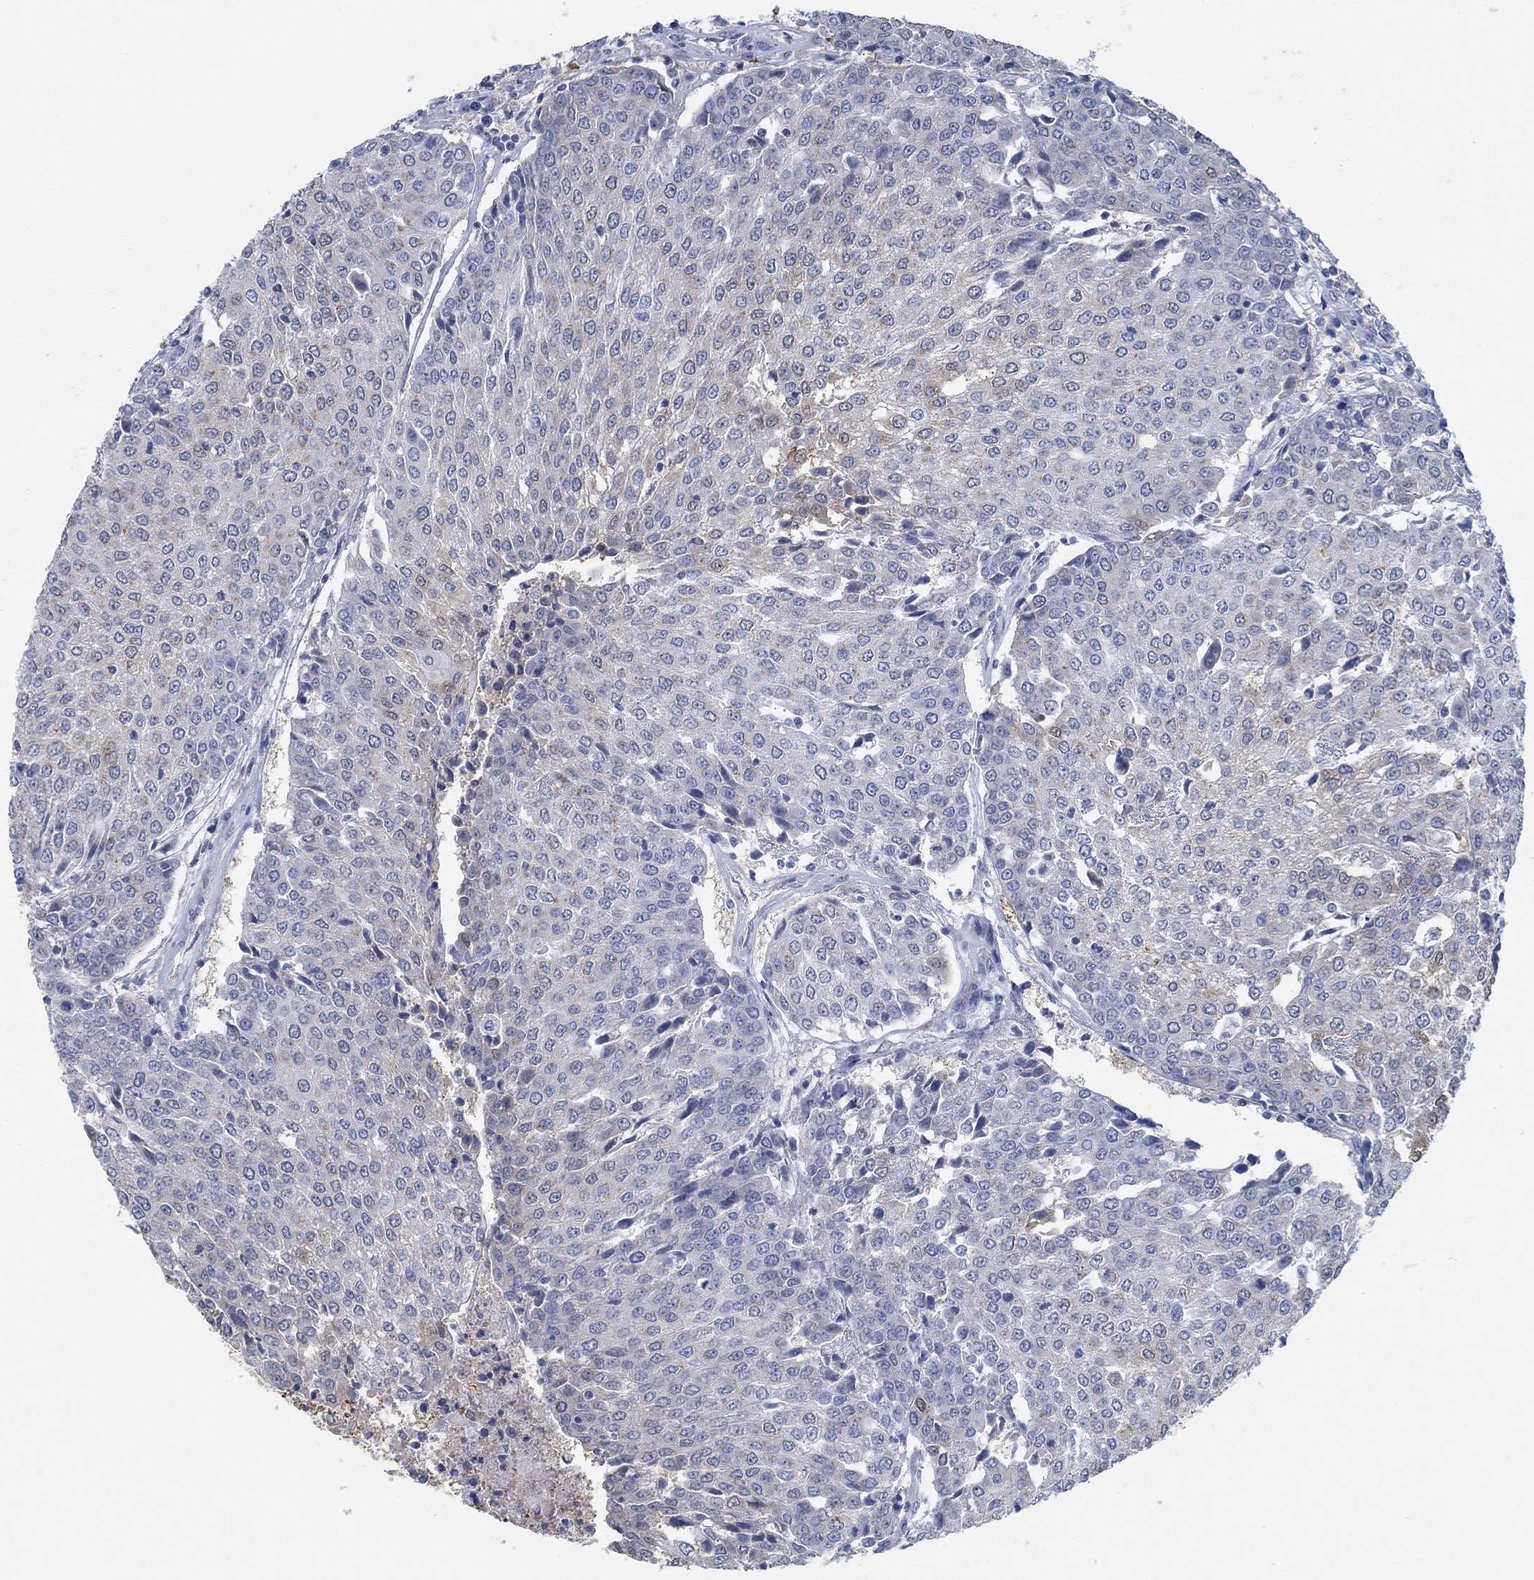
{"staining": {"intensity": "moderate", "quantity": "<25%", "location": "nuclear"}, "tissue": "urothelial cancer", "cell_type": "Tumor cells", "image_type": "cancer", "snomed": [{"axis": "morphology", "description": "Urothelial carcinoma, High grade"}, {"axis": "topography", "description": "Urinary bladder"}], "caption": "High-grade urothelial carcinoma stained for a protein reveals moderate nuclear positivity in tumor cells. Ihc stains the protein in brown and the nuclei are stained blue.", "gene": "TEKT4", "patient": {"sex": "female", "age": 85}}